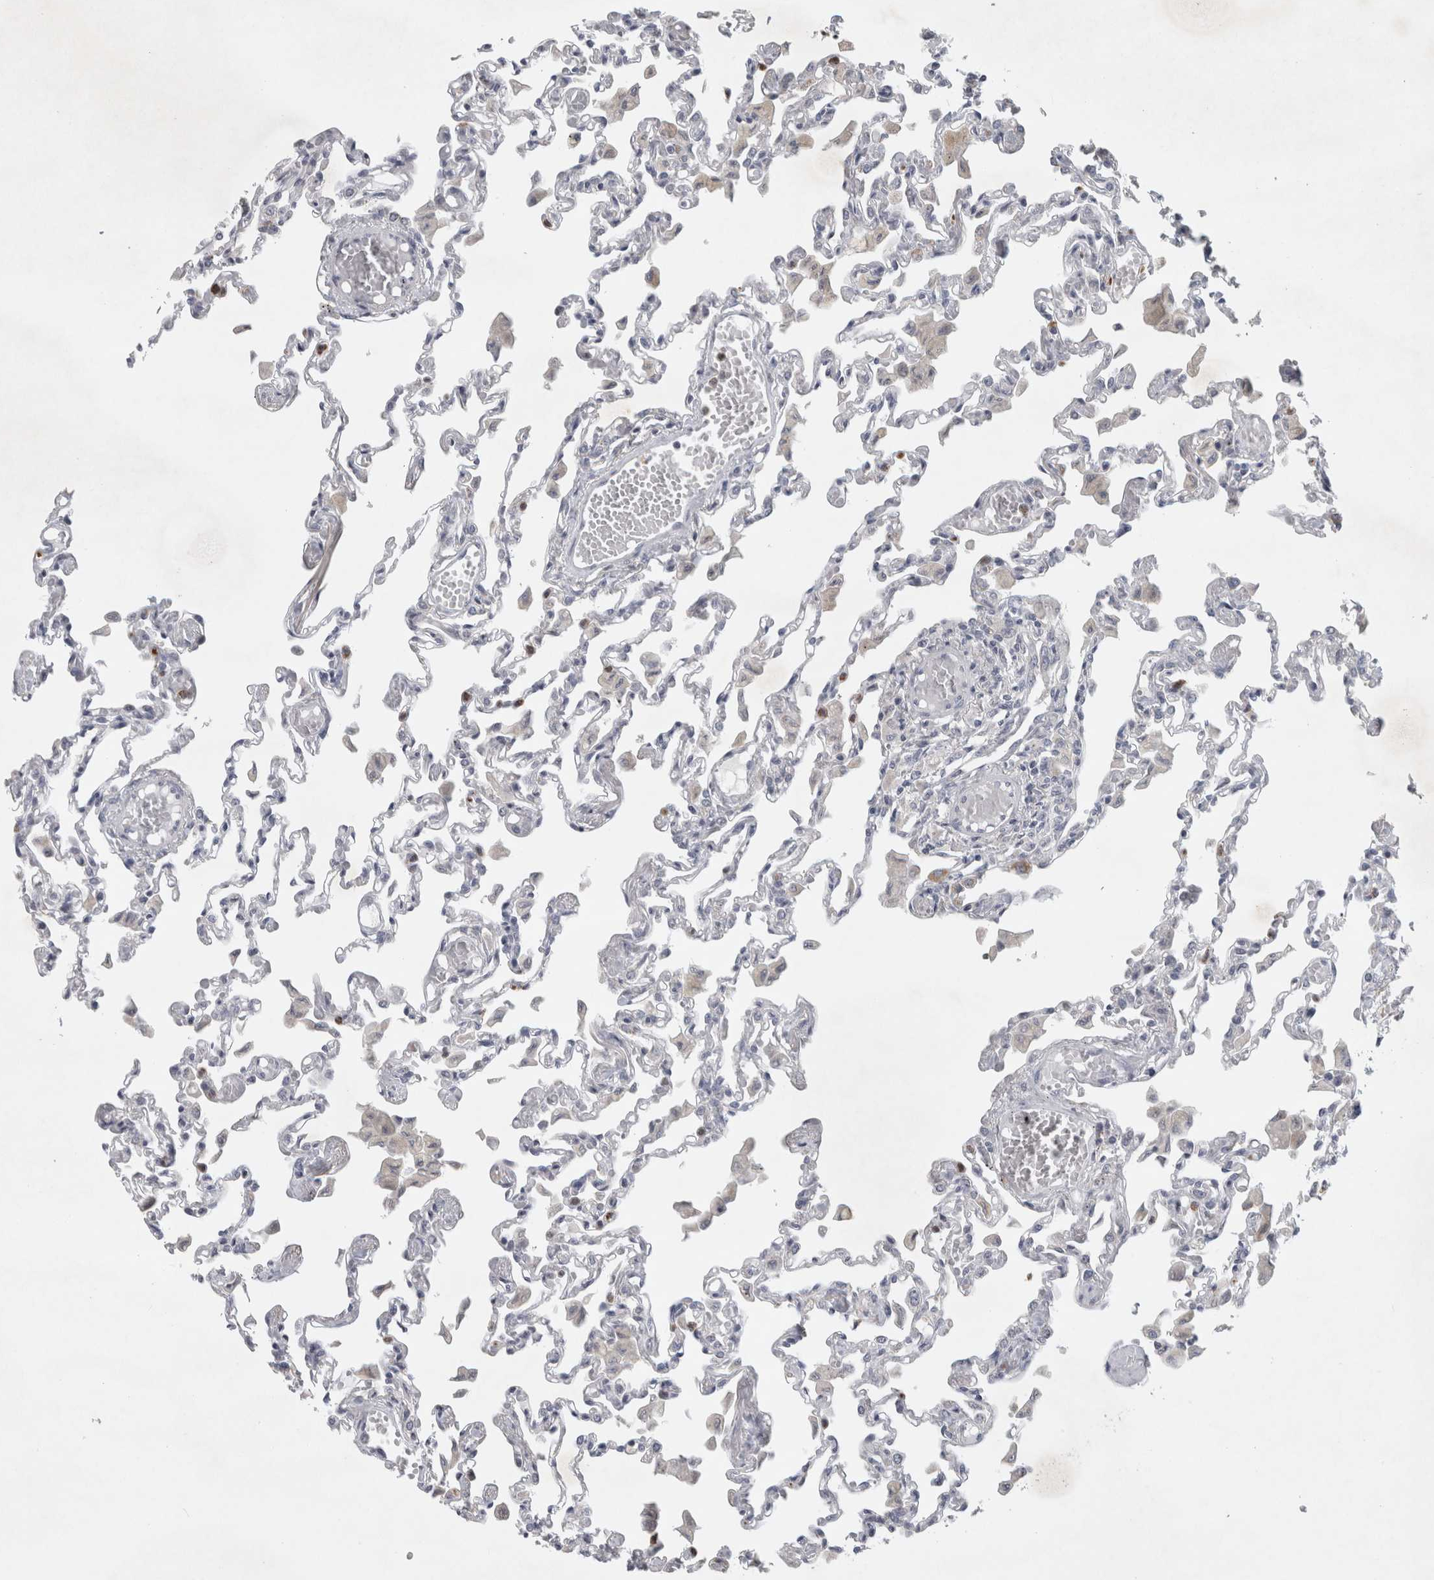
{"staining": {"intensity": "negative", "quantity": "none", "location": "none"}, "tissue": "lung", "cell_type": "Alveolar cells", "image_type": "normal", "snomed": [{"axis": "morphology", "description": "Normal tissue, NOS"}, {"axis": "topography", "description": "Bronchus"}, {"axis": "topography", "description": "Lung"}], "caption": "Immunohistochemistry (IHC) photomicrograph of unremarkable human lung stained for a protein (brown), which displays no expression in alveolar cells. (Stains: DAB immunohistochemistry with hematoxylin counter stain, Microscopy: brightfield microscopy at high magnification).", "gene": "PTPRN2", "patient": {"sex": "female", "age": 49}}